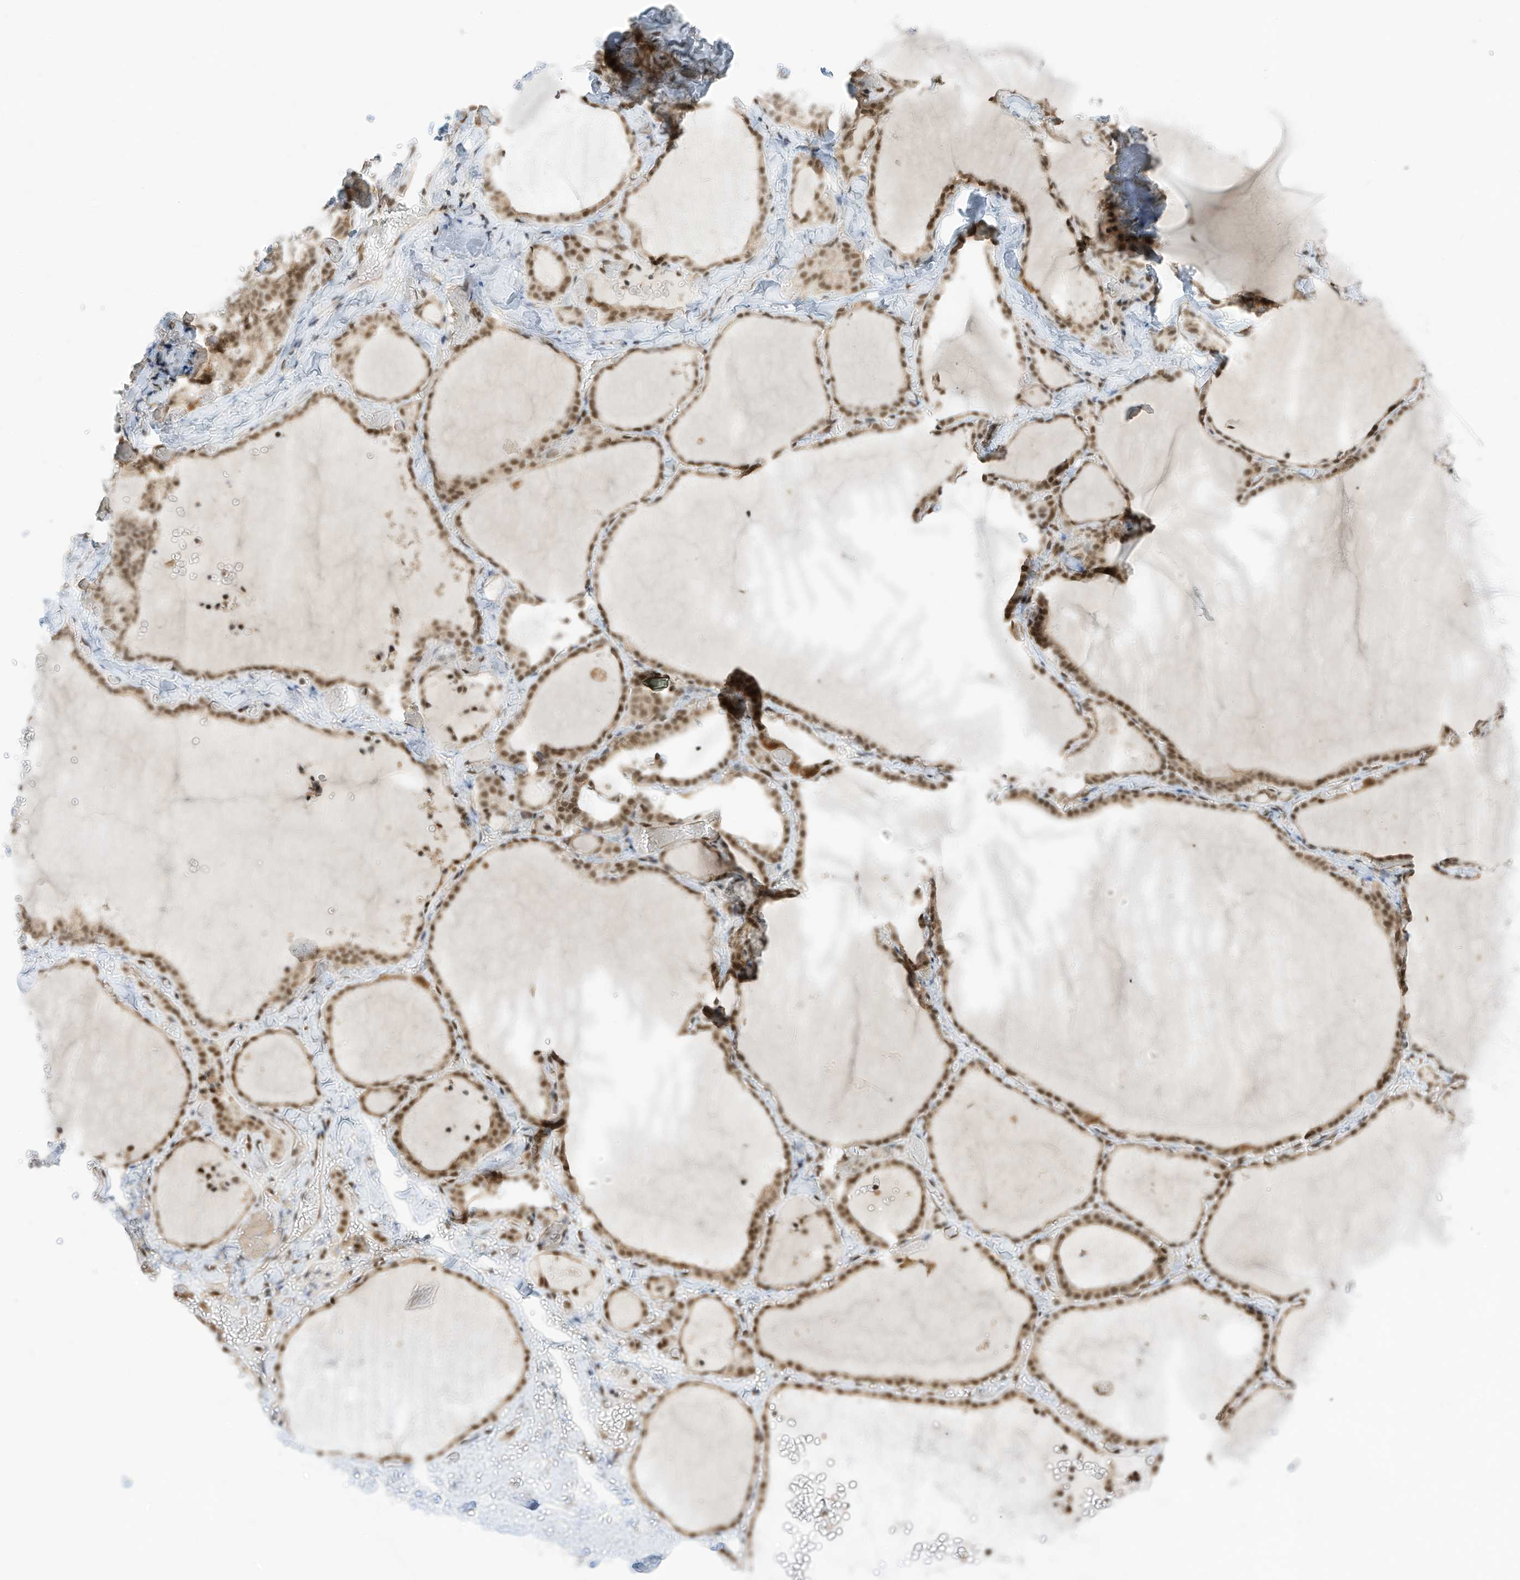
{"staining": {"intensity": "moderate", "quantity": ">75%", "location": "cytoplasmic/membranous,nuclear"}, "tissue": "thyroid gland", "cell_type": "Glandular cells", "image_type": "normal", "snomed": [{"axis": "morphology", "description": "Normal tissue, NOS"}, {"axis": "topography", "description": "Thyroid gland"}], "caption": "An image of human thyroid gland stained for a protein shows moderate cytoplasmic/membranous,nuclear brown staining in glandular cells. (IHC, brightfield microscopy, high magnification).", "gene": "AURKAIP1", "patient": {"sex": "female", "age": 22}}